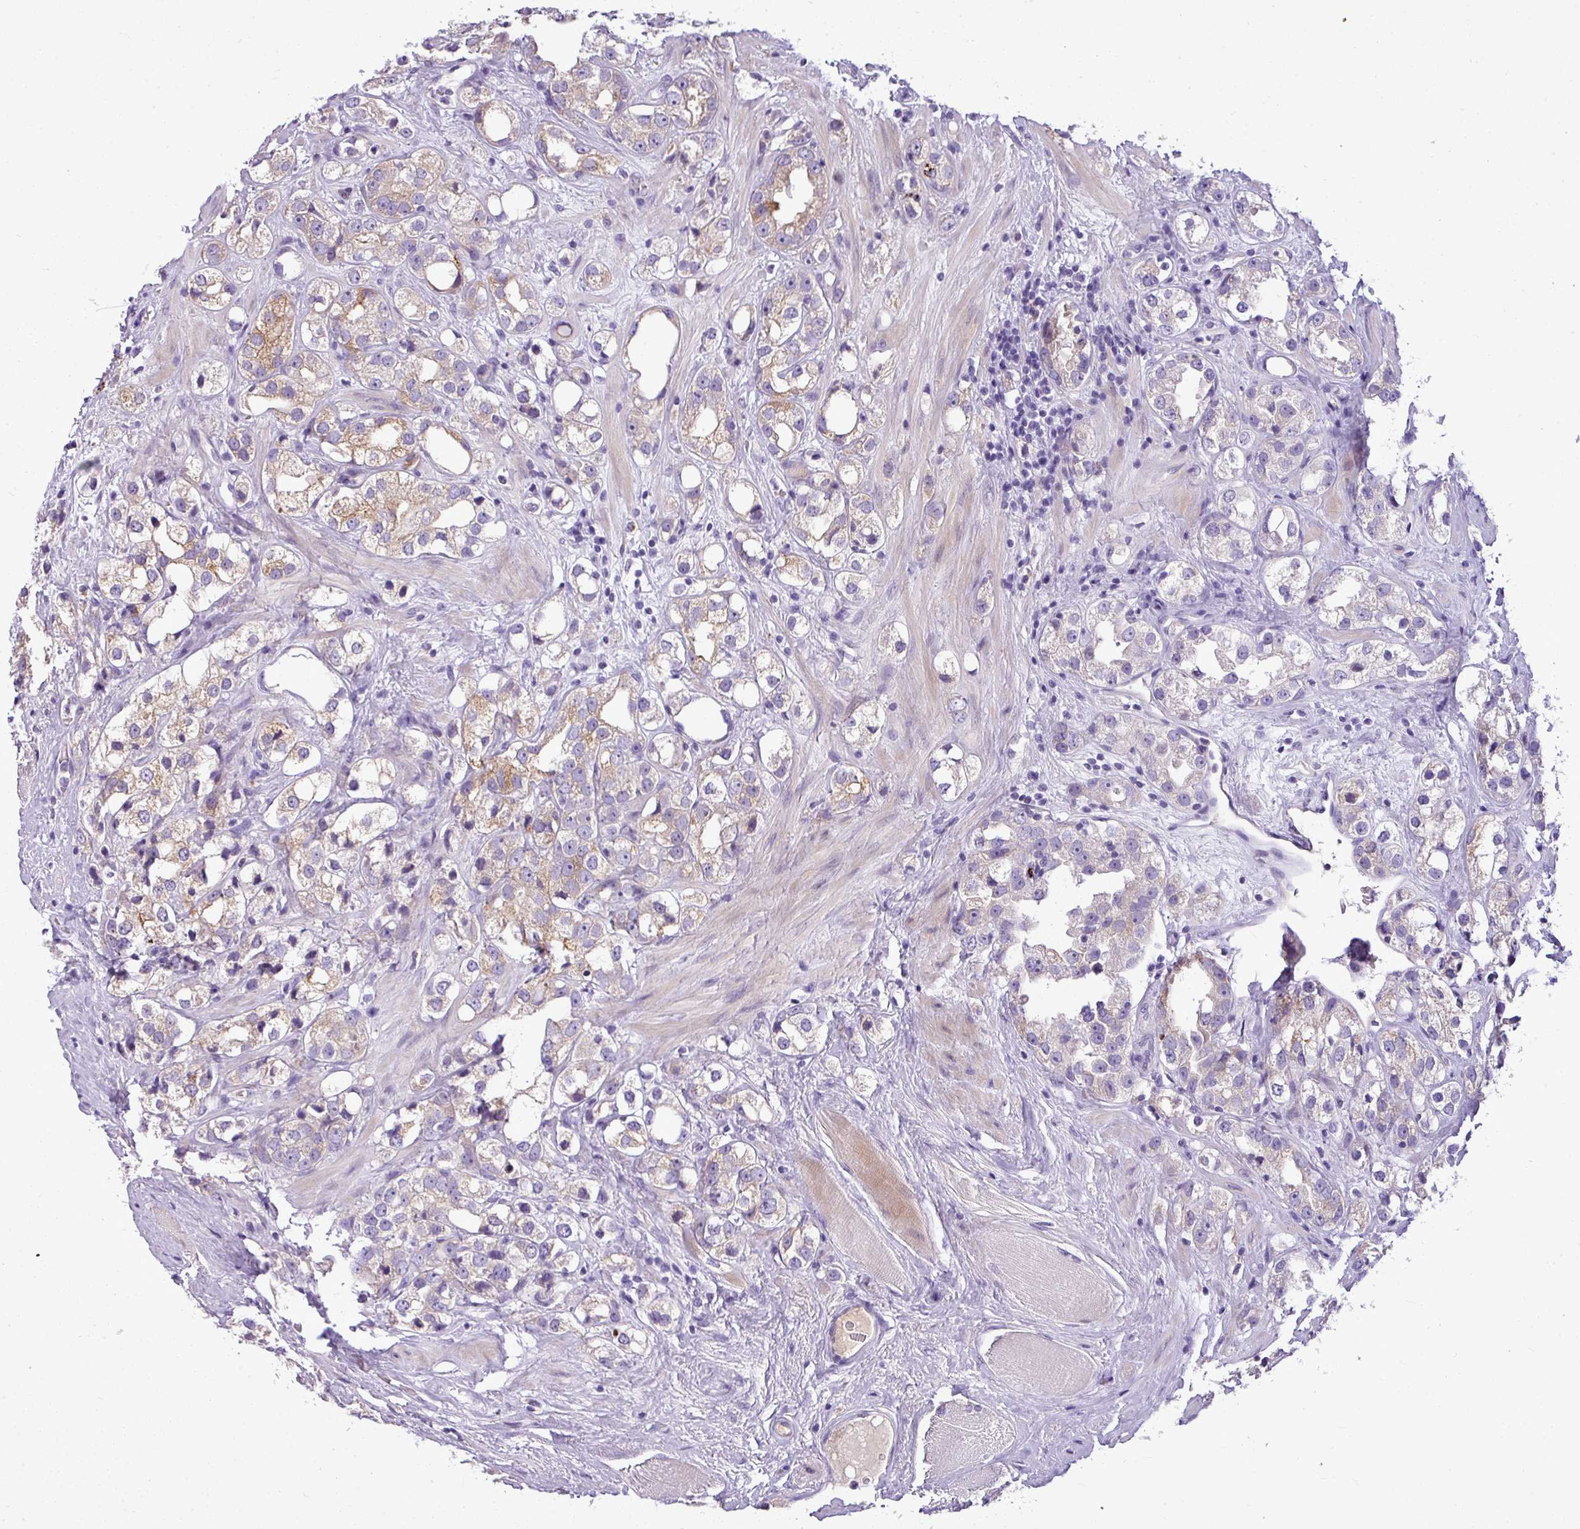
{"staining": {"intensity": "weak", "quantity": "25%-75%", "location": "cytoplasmic/membranous"}, "tissue": "prostate cancer", "cell_type": "Tumor cells", "image_type": "cancer", "snomed": [{"axis": "morphology", "description": "Adenocarcinoma, NOS"}, {"axis": "topography", "description": "Prostate"}], "caption": "Tumor cells show weak cytoplasmic/membranous positivity in about 25%-75% of cells in prostate cancer (adenocarcinoma).", "gene": "IL17A", "patient": {"sex": "male", "age": 79}}